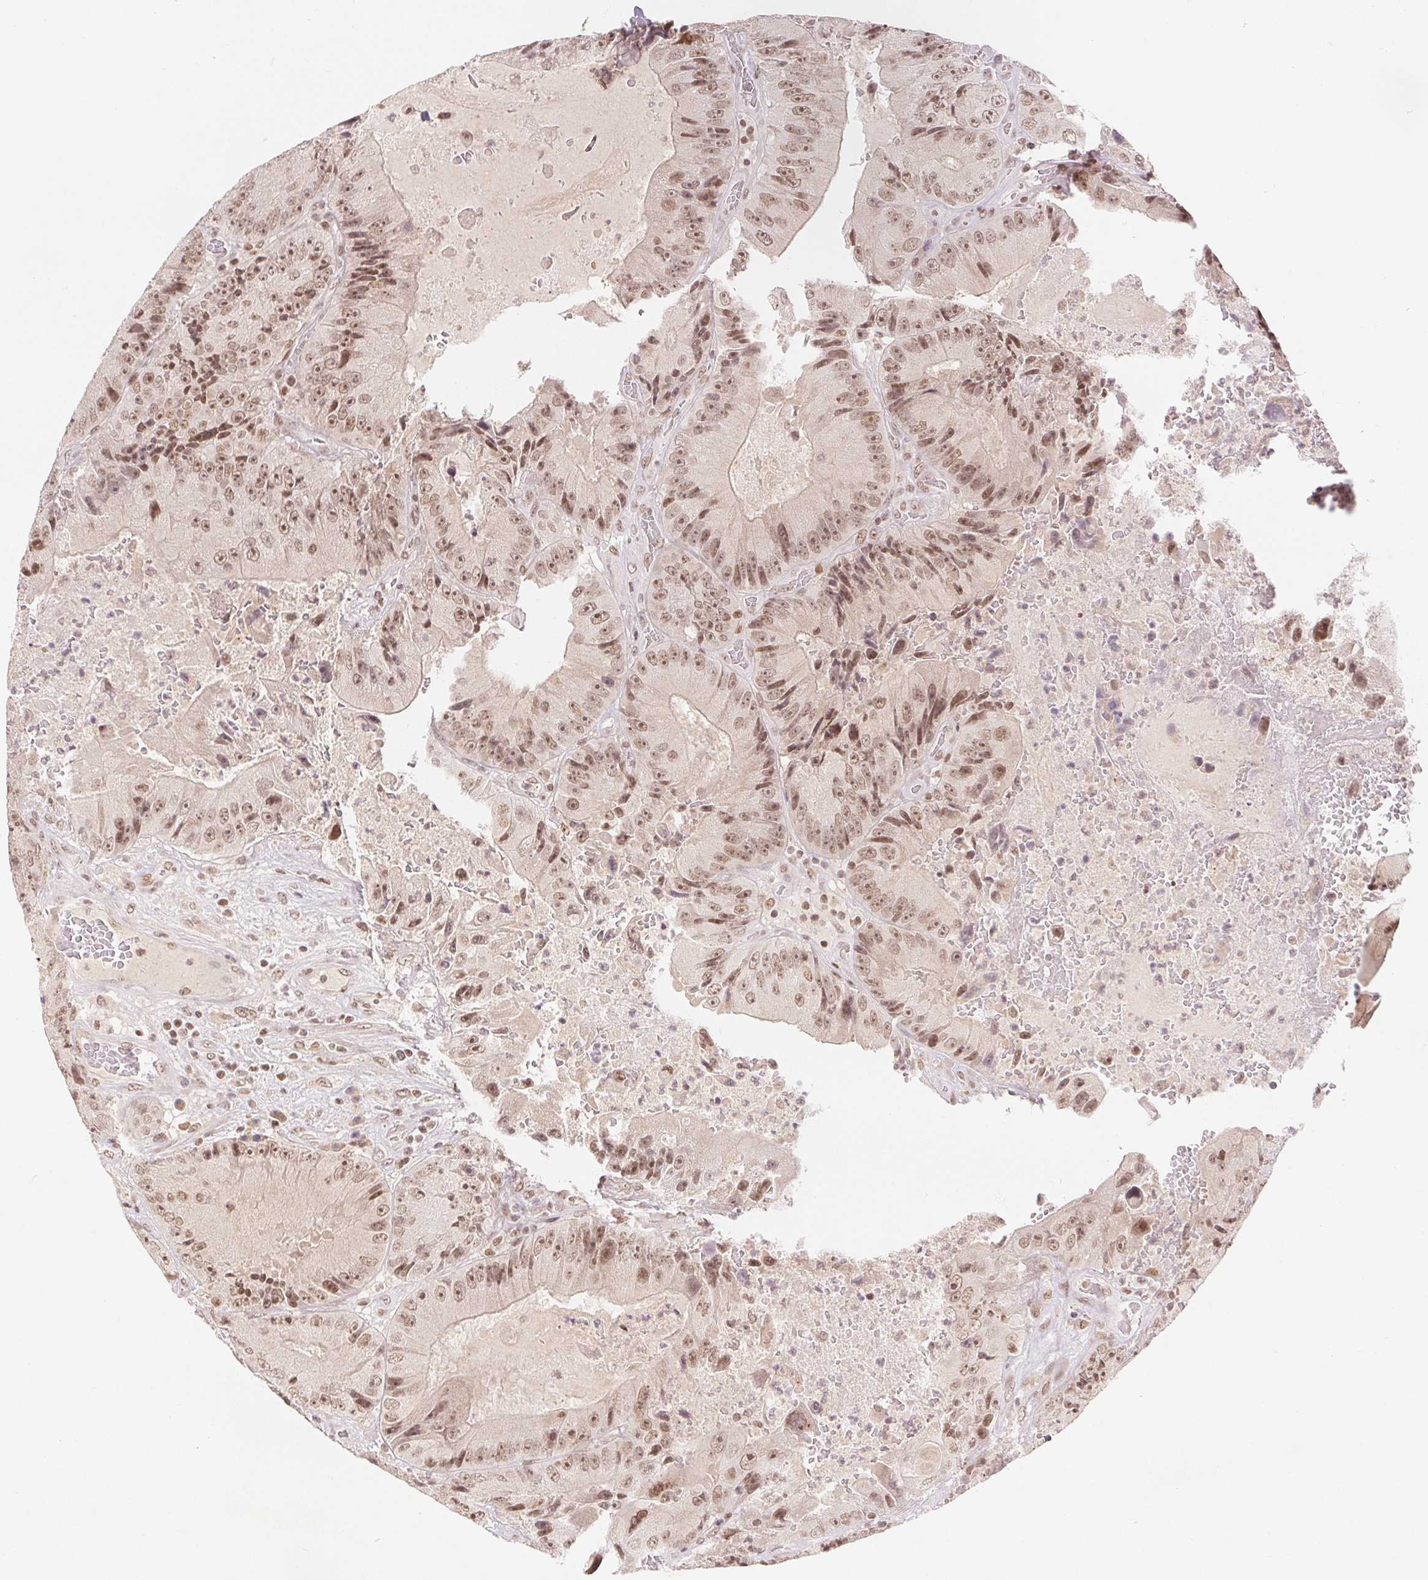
{"staining": {"intensity": "moderate", "quantity": ">75%", "location": "nuclear"}, "tissue": "colorectal cancer", "cell_type": "Tumor cells", "image_type": "cancer", "snomed": [{"axis": "morphology", "description": "Adenocarcinoma, NOS"}, {"axis": "topography", "description": "Colon"}], "caption": "This is a micrograph of IHC staining of adenocarcinoma (colorectal), which shows moderate positivity in the nuclear of tumor cells.", "gene": "DEK", "patient": {"sex": "female", "age": 86}}